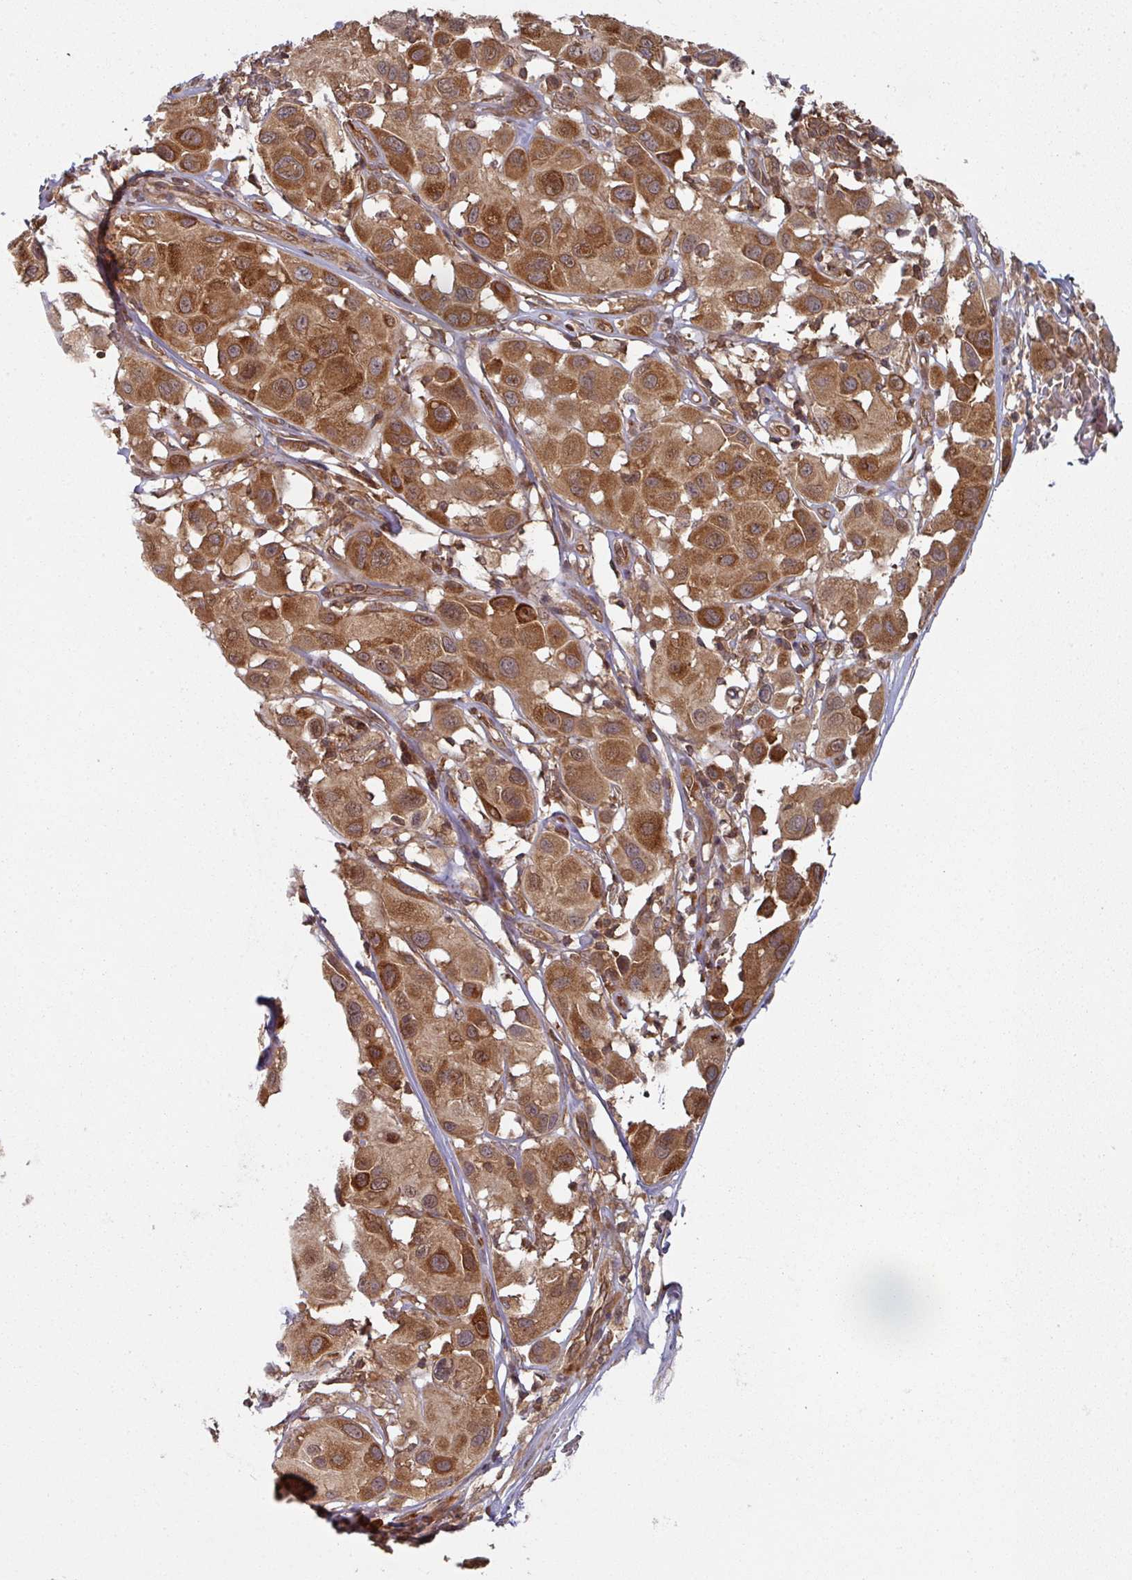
{"staining": {"intensity": "moderate", "quantity": ">75%", "location": "cytoplasmic/membranous"}, "tissue": "melanoma", "cell_type": "Tumor cells", "image_type": "cancer", "snomed": [{"axis": "morphology", "description": "Malignant melanoma, Metastatic site"}, {"axis": "topography", "description": "Skin"}], "caption": "The immunohistochemical stain labels moderate cytoplasmic/membranous staining in tumor cells of melanoma tissue. Nuclei are stained in blue.", "gene": "EIF4EBP2", "patient": {"sex": "male", "age": 41}}